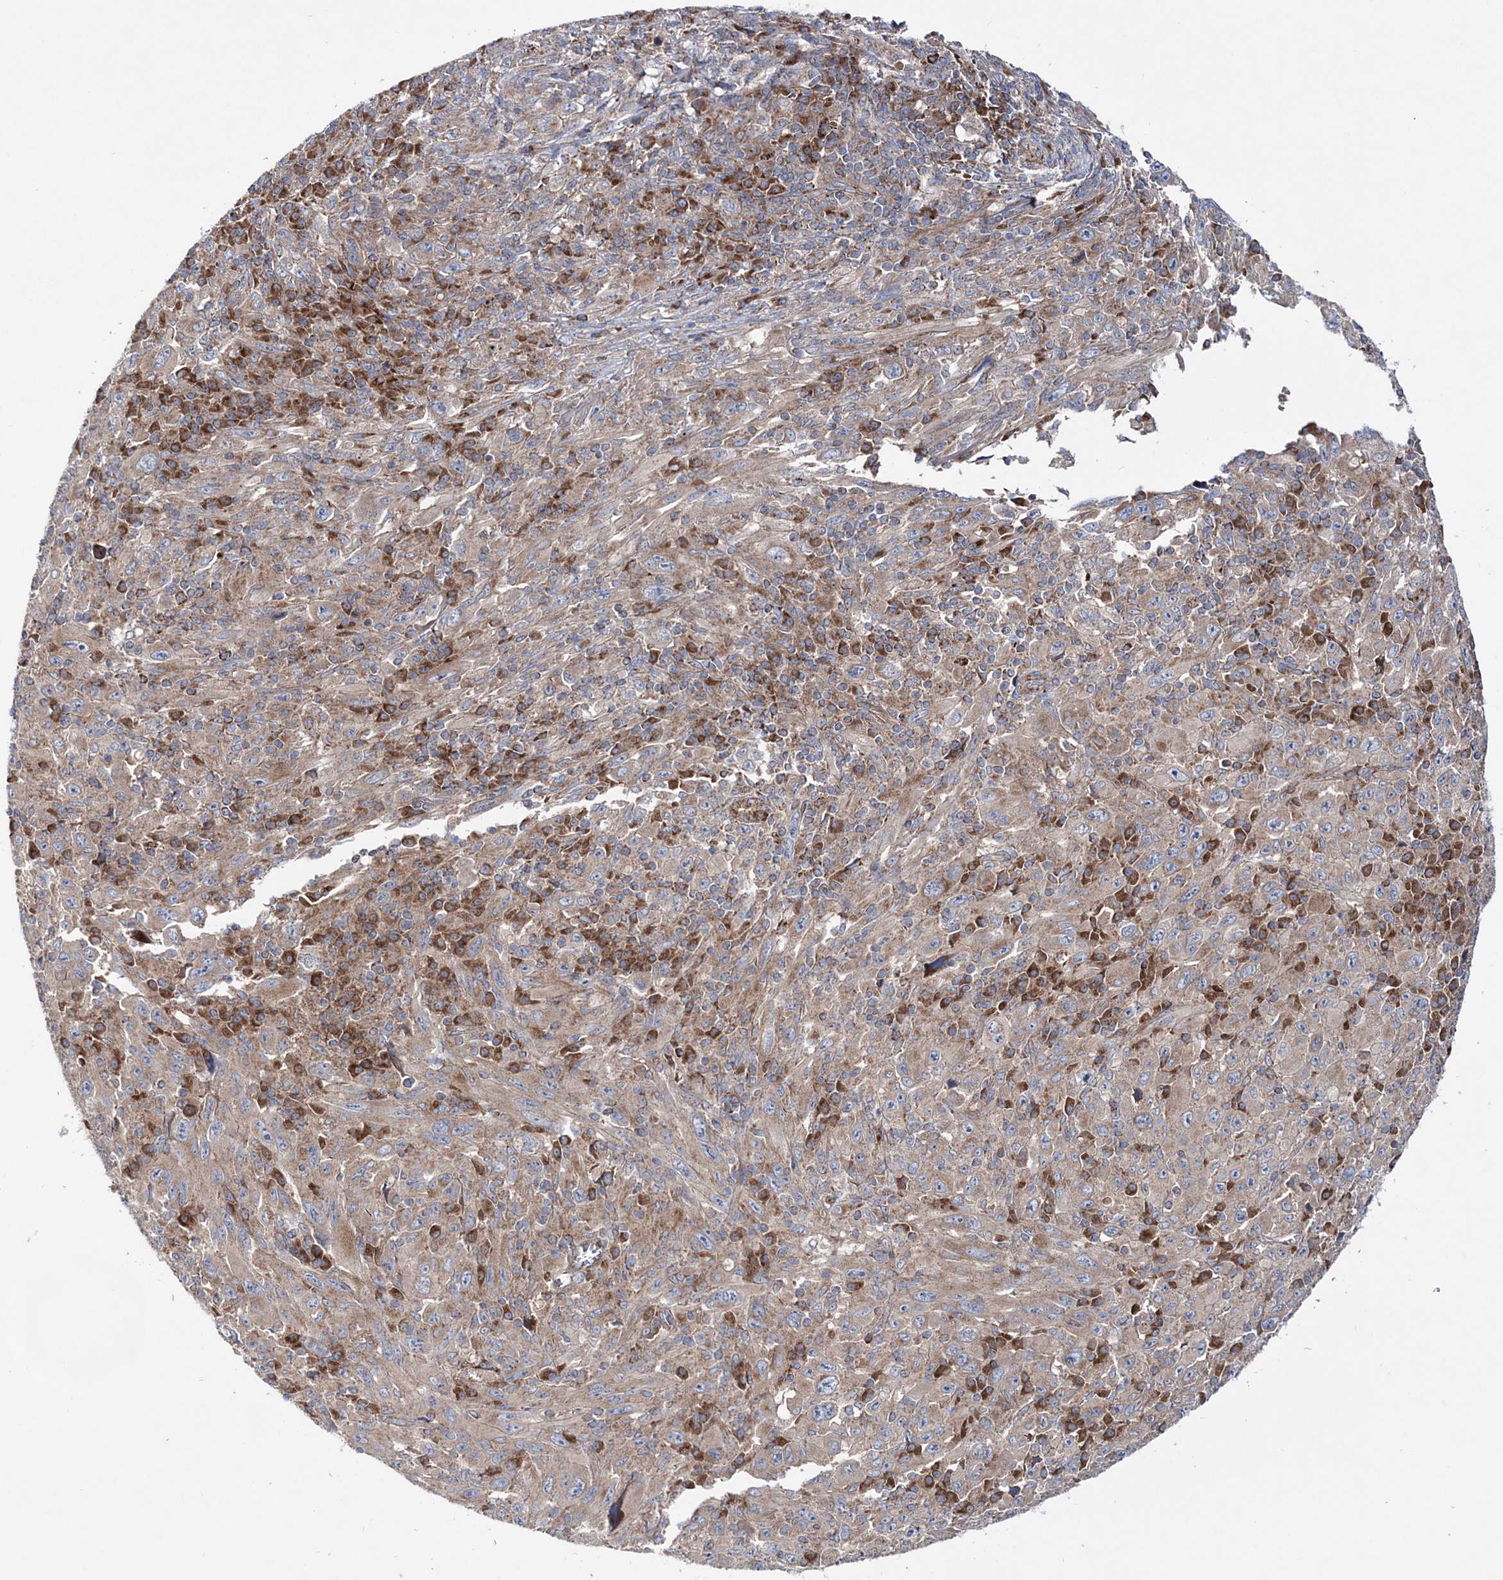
{"staining": {"intensity": "weak", "quantity": ">75%", "location": "cytoplasmic/membranous"}, "tissue": "melanoma", "cell_type": "Tumor cells", "image_type": "cancer", "snomed": [{"axis": "morphology", "description": "Malignant melanoma, Metastatic site"}, {"axis": "topography", "description": "Skin"}], "caption": "The immunohistochemical stain highlights weak cytoplasmic/membranous positivity in tumor cells of malignant melanoma (metastatic site) tissue.", "gene": "NGLY1", "patient": {"sex": "female", "age": 56}}